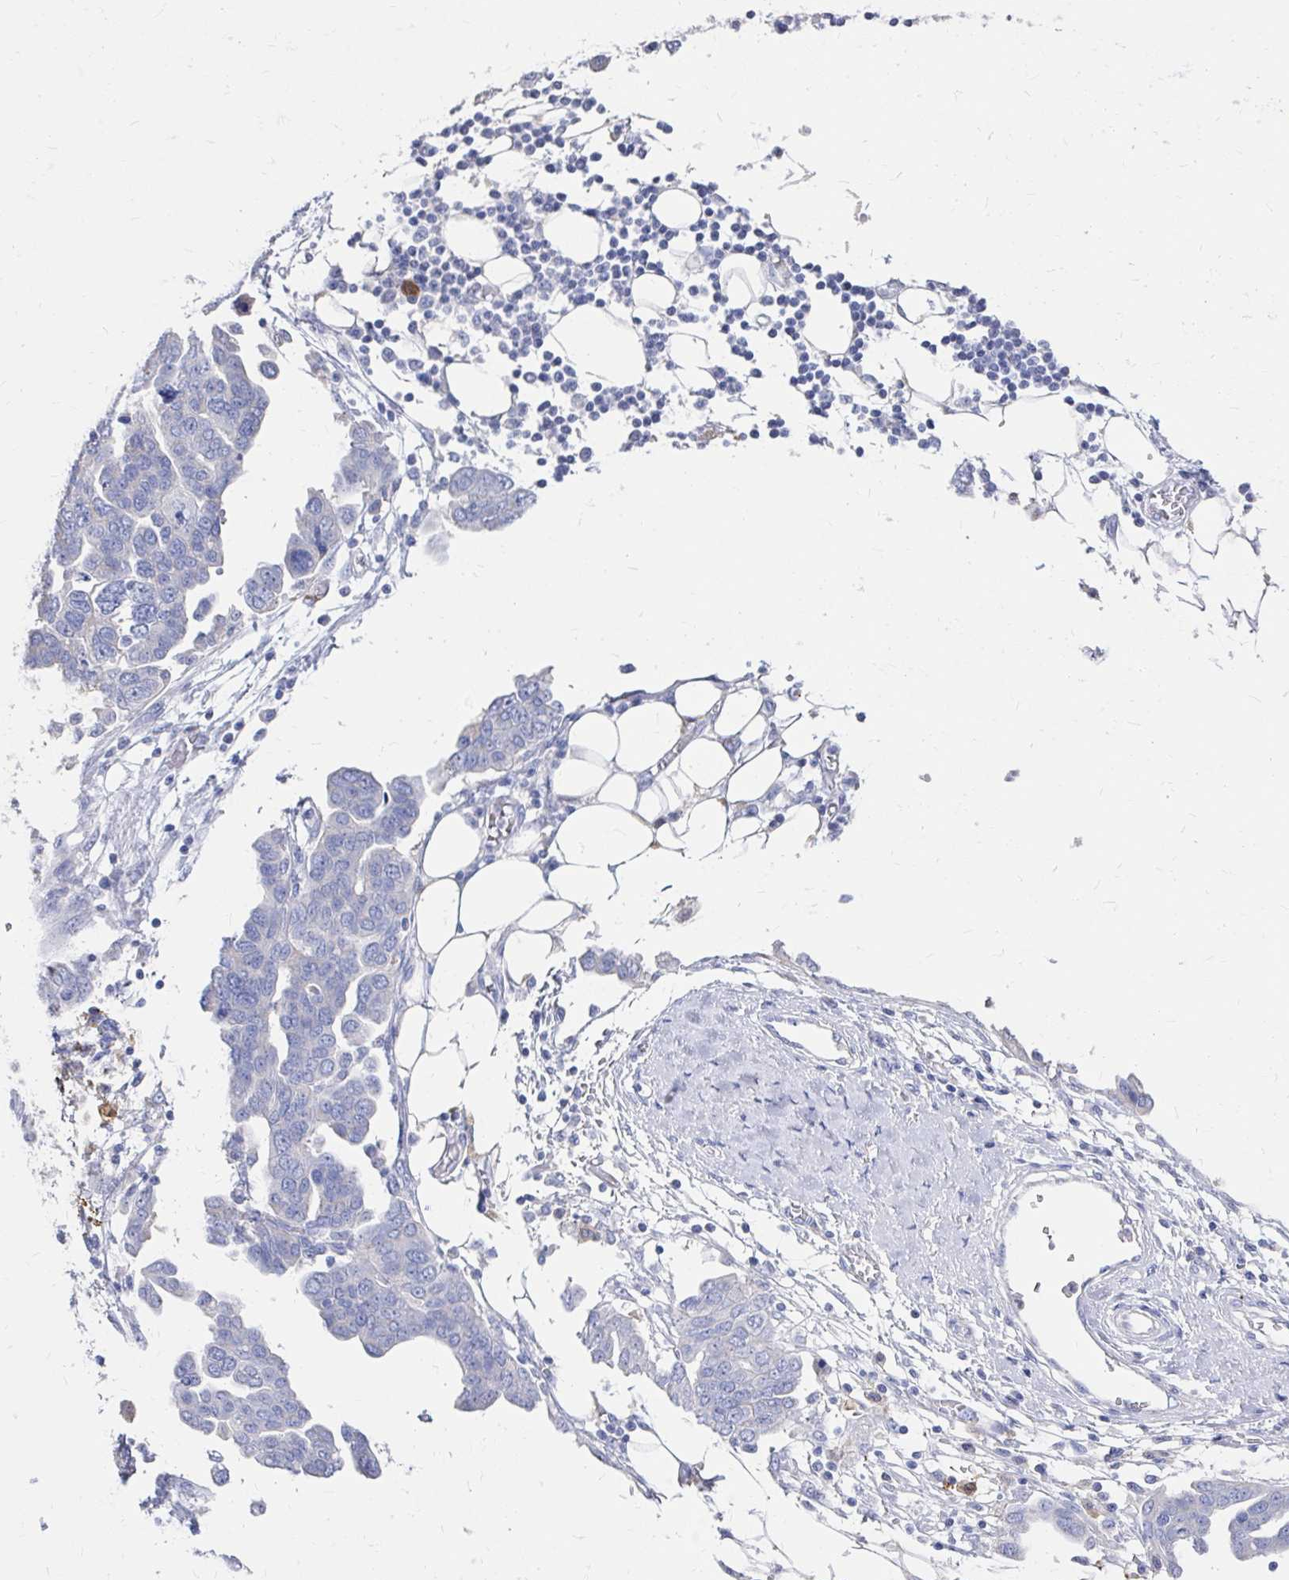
{"staining": {"intensity": "negative", "quantity": "none", "location": "none"}, "tissue": "ovarian cancer", "cell_type": "Tumor cells", "image_type": "cancer", "snomed": [{"axis": "morphology", "description": "Cystadenocarcinoma, serous, NOS"}, {"axis": "topography", "description": "Ovary"}], "caption": "The IHC photomicrograph has no significant expression in tumor cells of ovarian cancer tissue.", "gene": "LAMC3", "patient": {"sex": "female", "age": 59}}